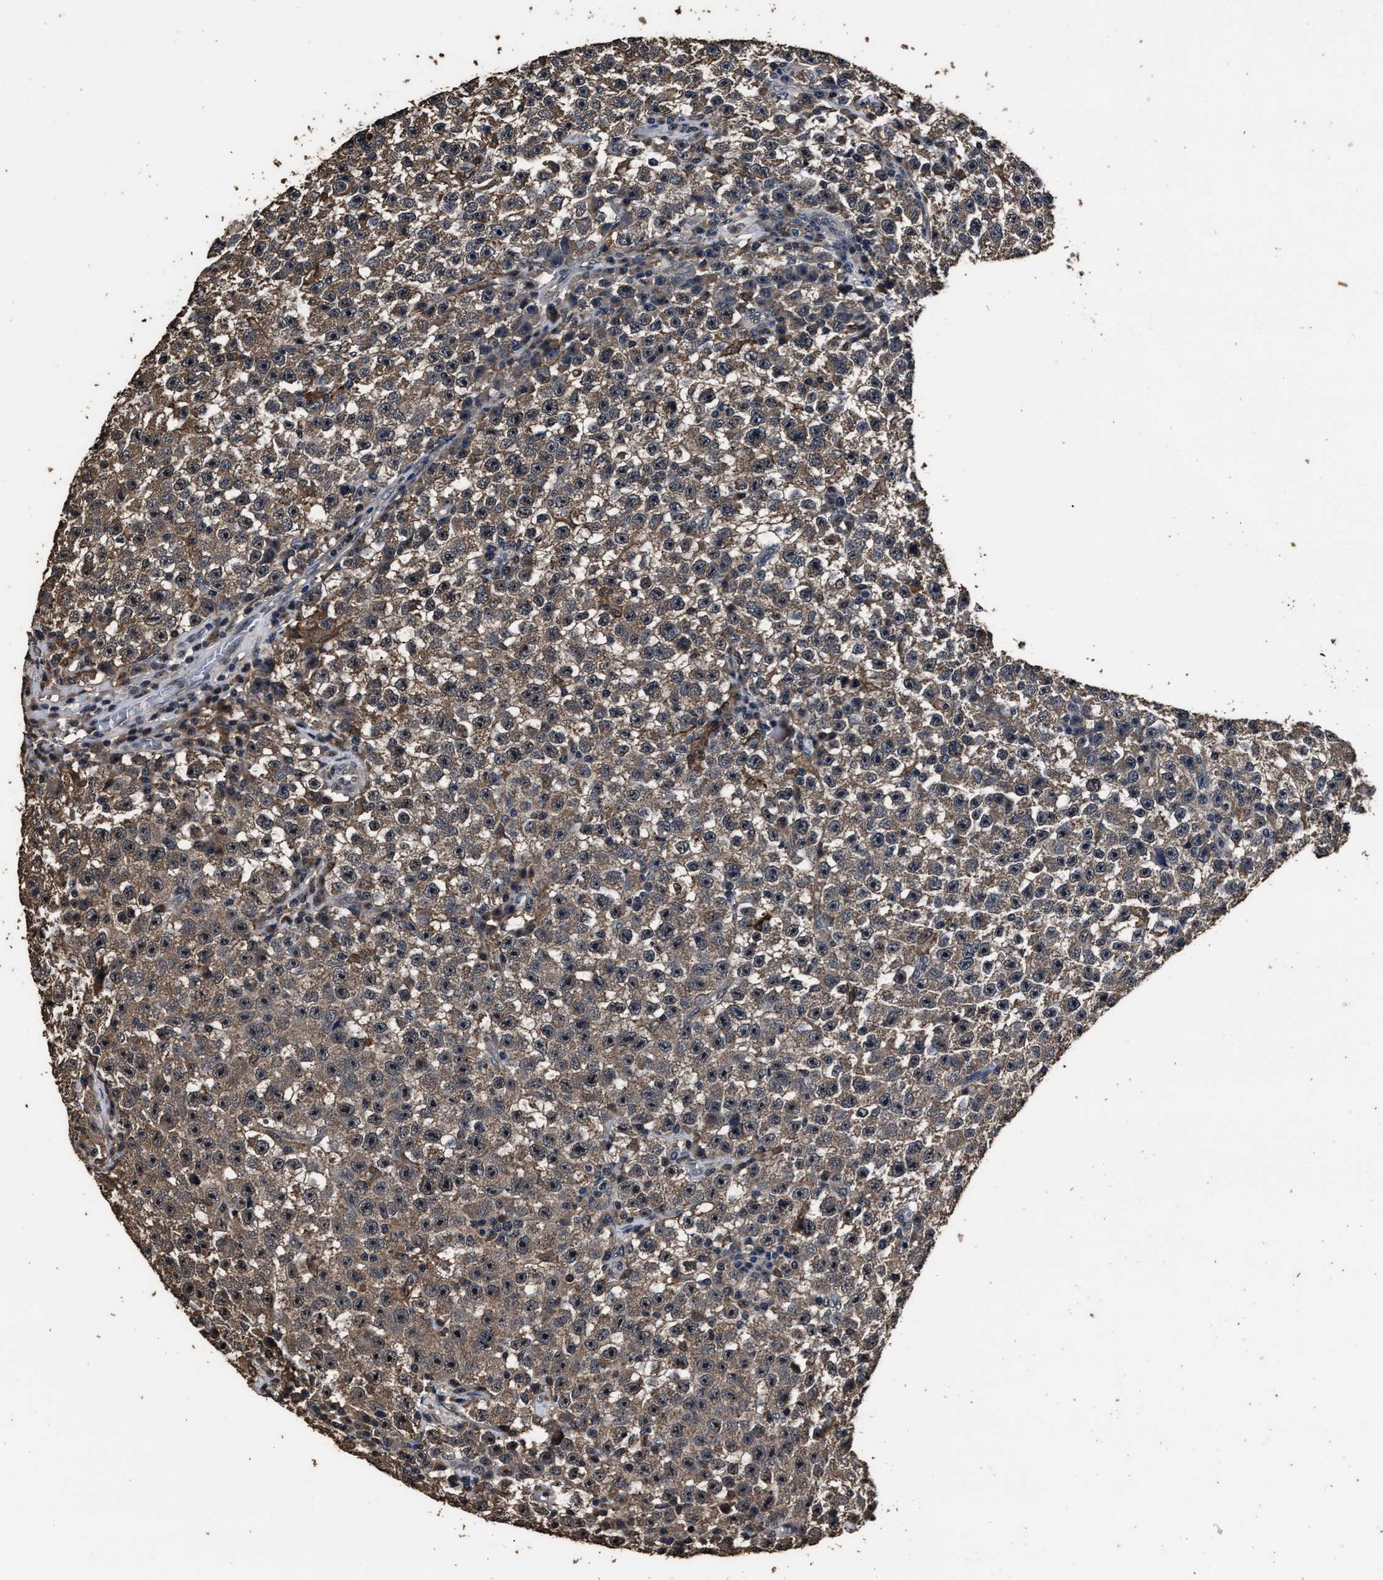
{"staining": {"intensity": "moderate", "quantity": "25%-75%", "location": "cytoplasmic/membranous,nuclear"}, "tissue": "testis cancer", "cell_type": "Tumor cells", "image_type": "cancer", "snomed": [{"axis": "morphology", "description": "Seminoma, NOS"}, {"axis": "topography", "description": "Testis"}], "caption": "About 25%-75% of tumor cells in human testis cancer (seminoma) reveal moderate cytoplasmic/membranous and nuclear protein staining as visualized by brown immunohistochemical staining.", "gene": "RSBN1L", "patient": {"sex": "male", "age": 22}}